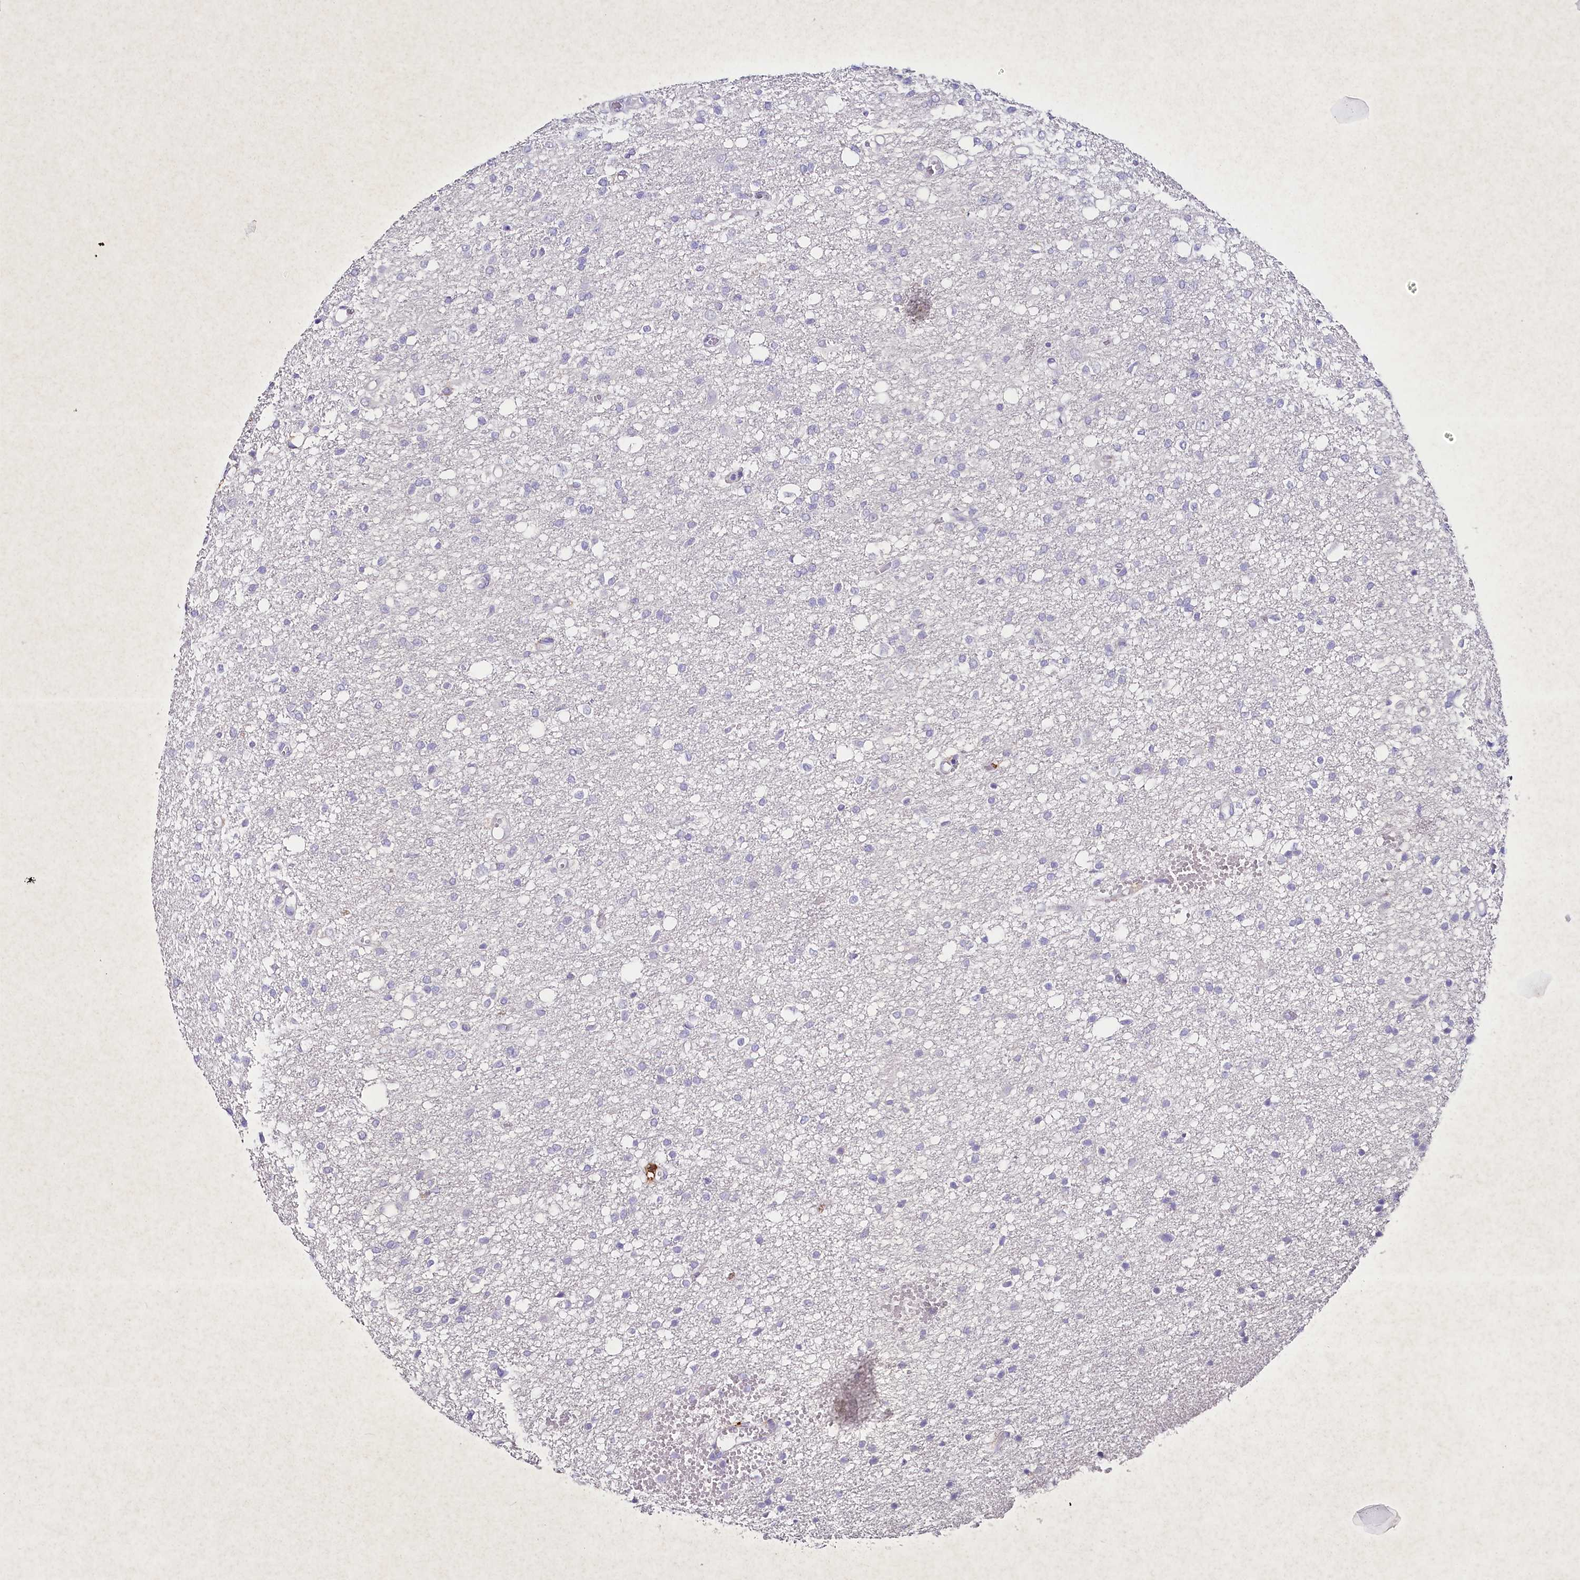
{"staining": {"intensity": "negative", "quantity": "none", "location": "none"}, "tissue": "glioma", "cell_type": "Tumor cells", "image_type": "cancer", "snomed": [{"axis": "morphology", "description": "Glioma, malignant, High grade"}, {"axis": "topography", "description": "Brain"}], "caption": "Human glioma stained for a protein using IHC displays no staining in tumor cells.", "gene": "CLEC4M", "patient": {"sex": "female", "age": 59}}